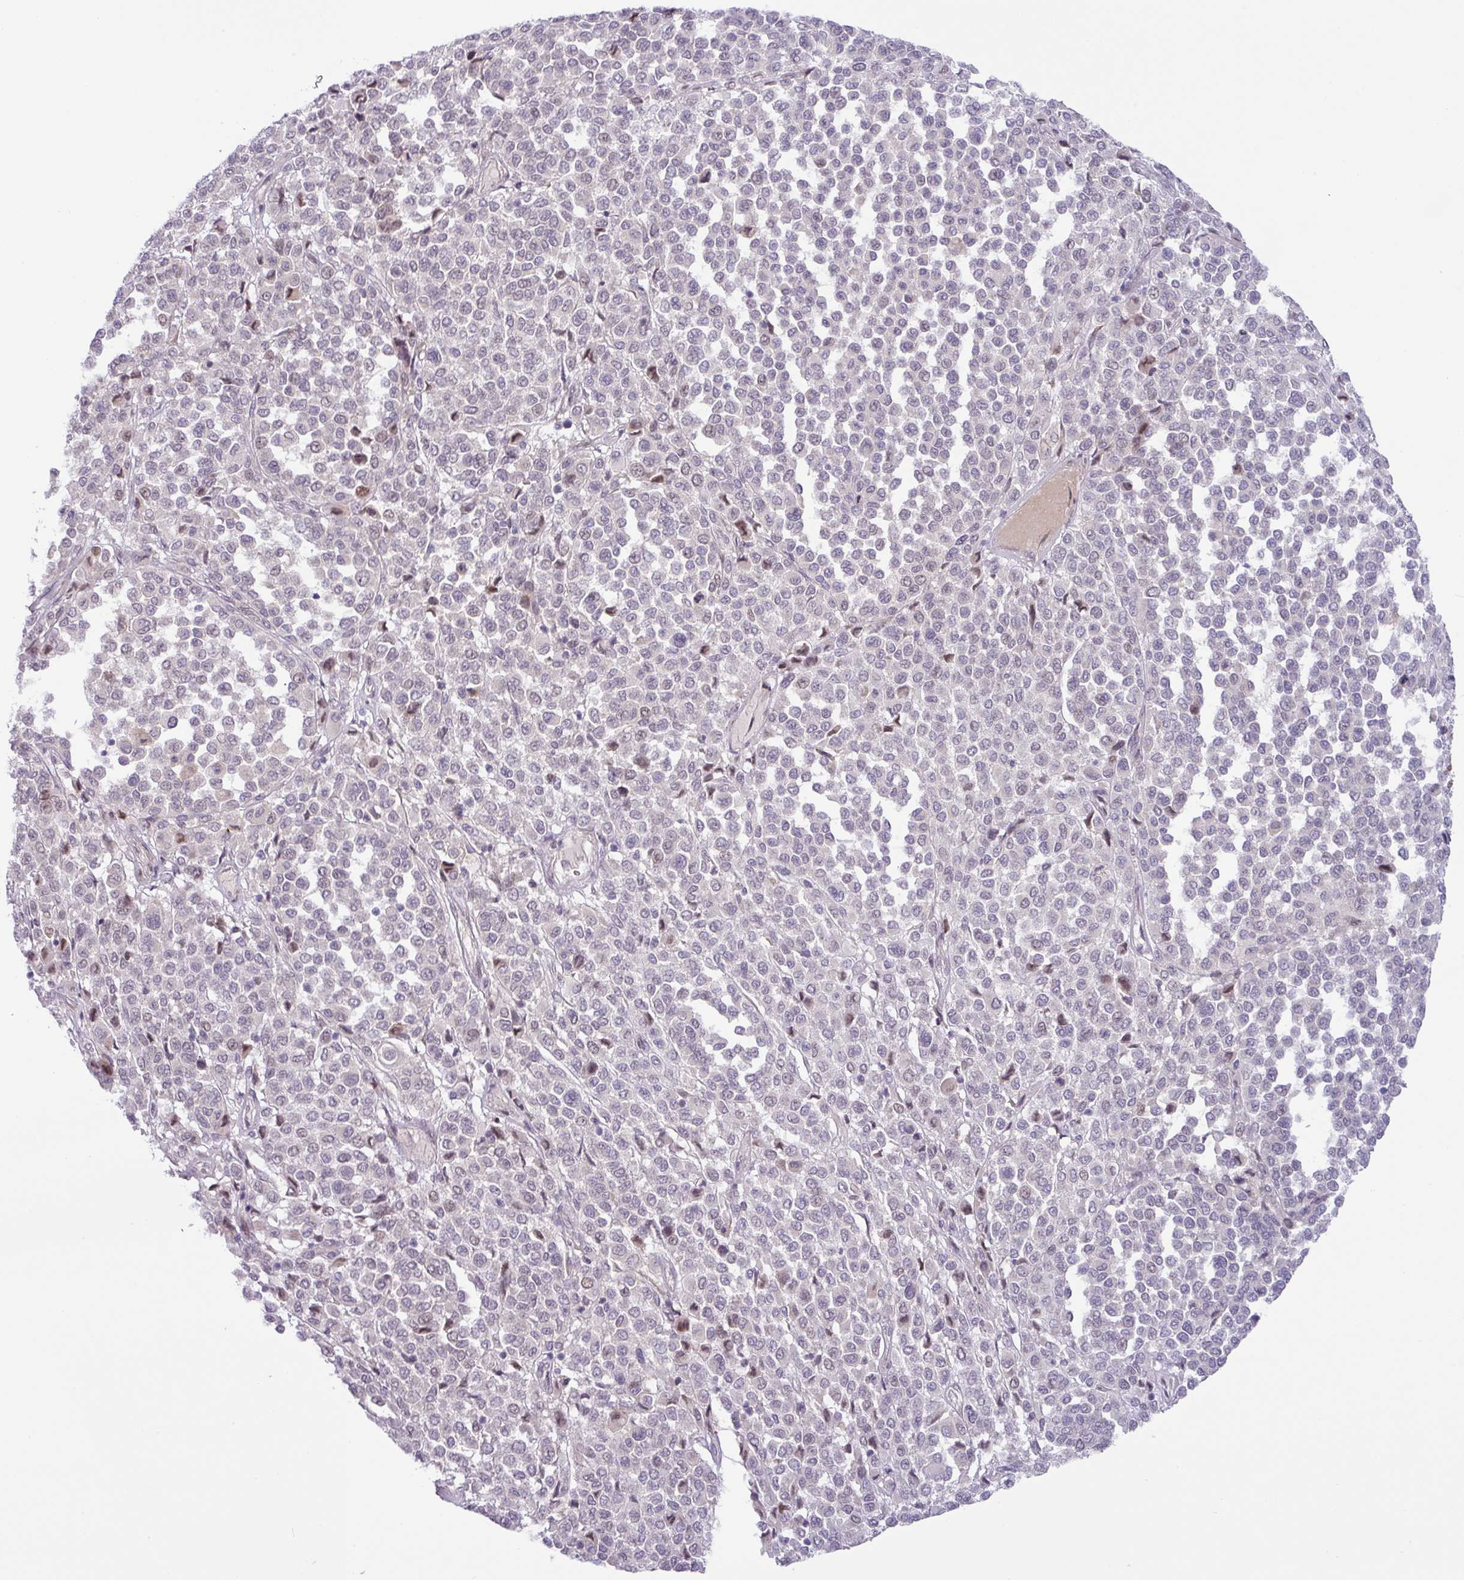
{"staining": {"intensity": "moderate", "quantity": "<25%", "location": "nuclear"}, "tissue": "melanoma", "cell_type": "Tumor cells", "image_type": "cancer", "snomed": [{"axis": "morphology", "description": "Malignant melanoma, Metastatic site"}, {"axis": "topography", "description": "Pancreas"}], "caption": "Immunohistochemical staining of melanoma demonstrates low levels of moderate nuclear staining in approximately <25% of tumor cells. (Stains: DAB (3,3'-diaminobenzidine) in brown, nuclei in blue, Microscopy: brightfield microscopy at high magnification).", "gene": "PARP2", "patient": {"sex": "female", "age": 30}}